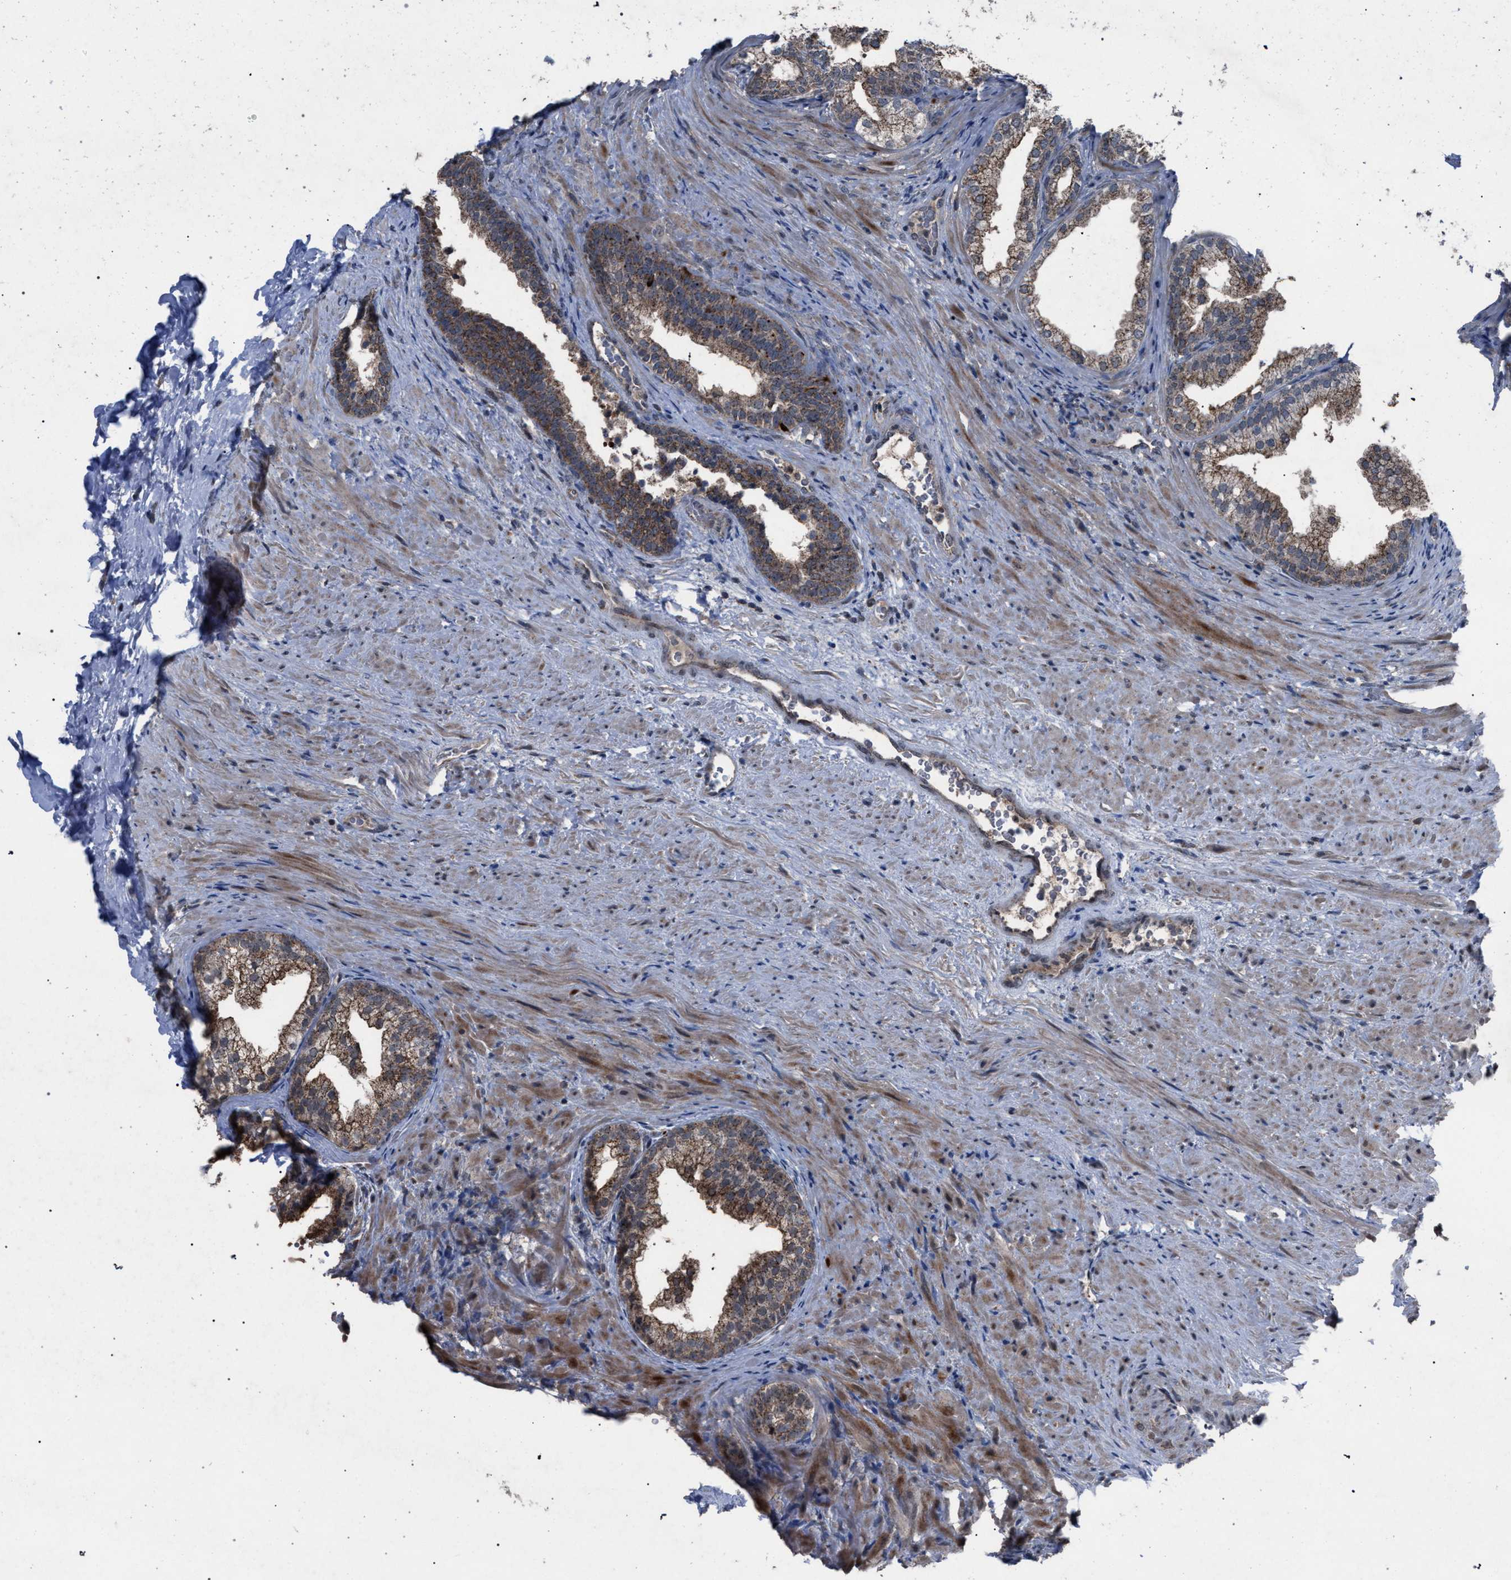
{"staining": {"intensity": "moderate", "quantity": ">75%", "location": "cytoplasmic/membranous"}, "tissue": "prostate", "cell_type": "Glandular cells", "image_type": "normal", "snomed": [{"axis": "morphology", "description": "Normal tissue, NOS"}, {"axis": "topography", "description": "Prostate"}], "caption": "DAB (3,3'-diaminobenzidine) immunohistochemical staining of unremarkable human prostate reveals moderate cytoplasmic/membranous protein positivity in about >75% of glandular cells. (DAB (3,3'-diaminobenzidine) IHC, brown staining for protein, blue staining for nuclei).", "gene": "HSD17B4", "patient": {"sex": "male", "age": 76}}